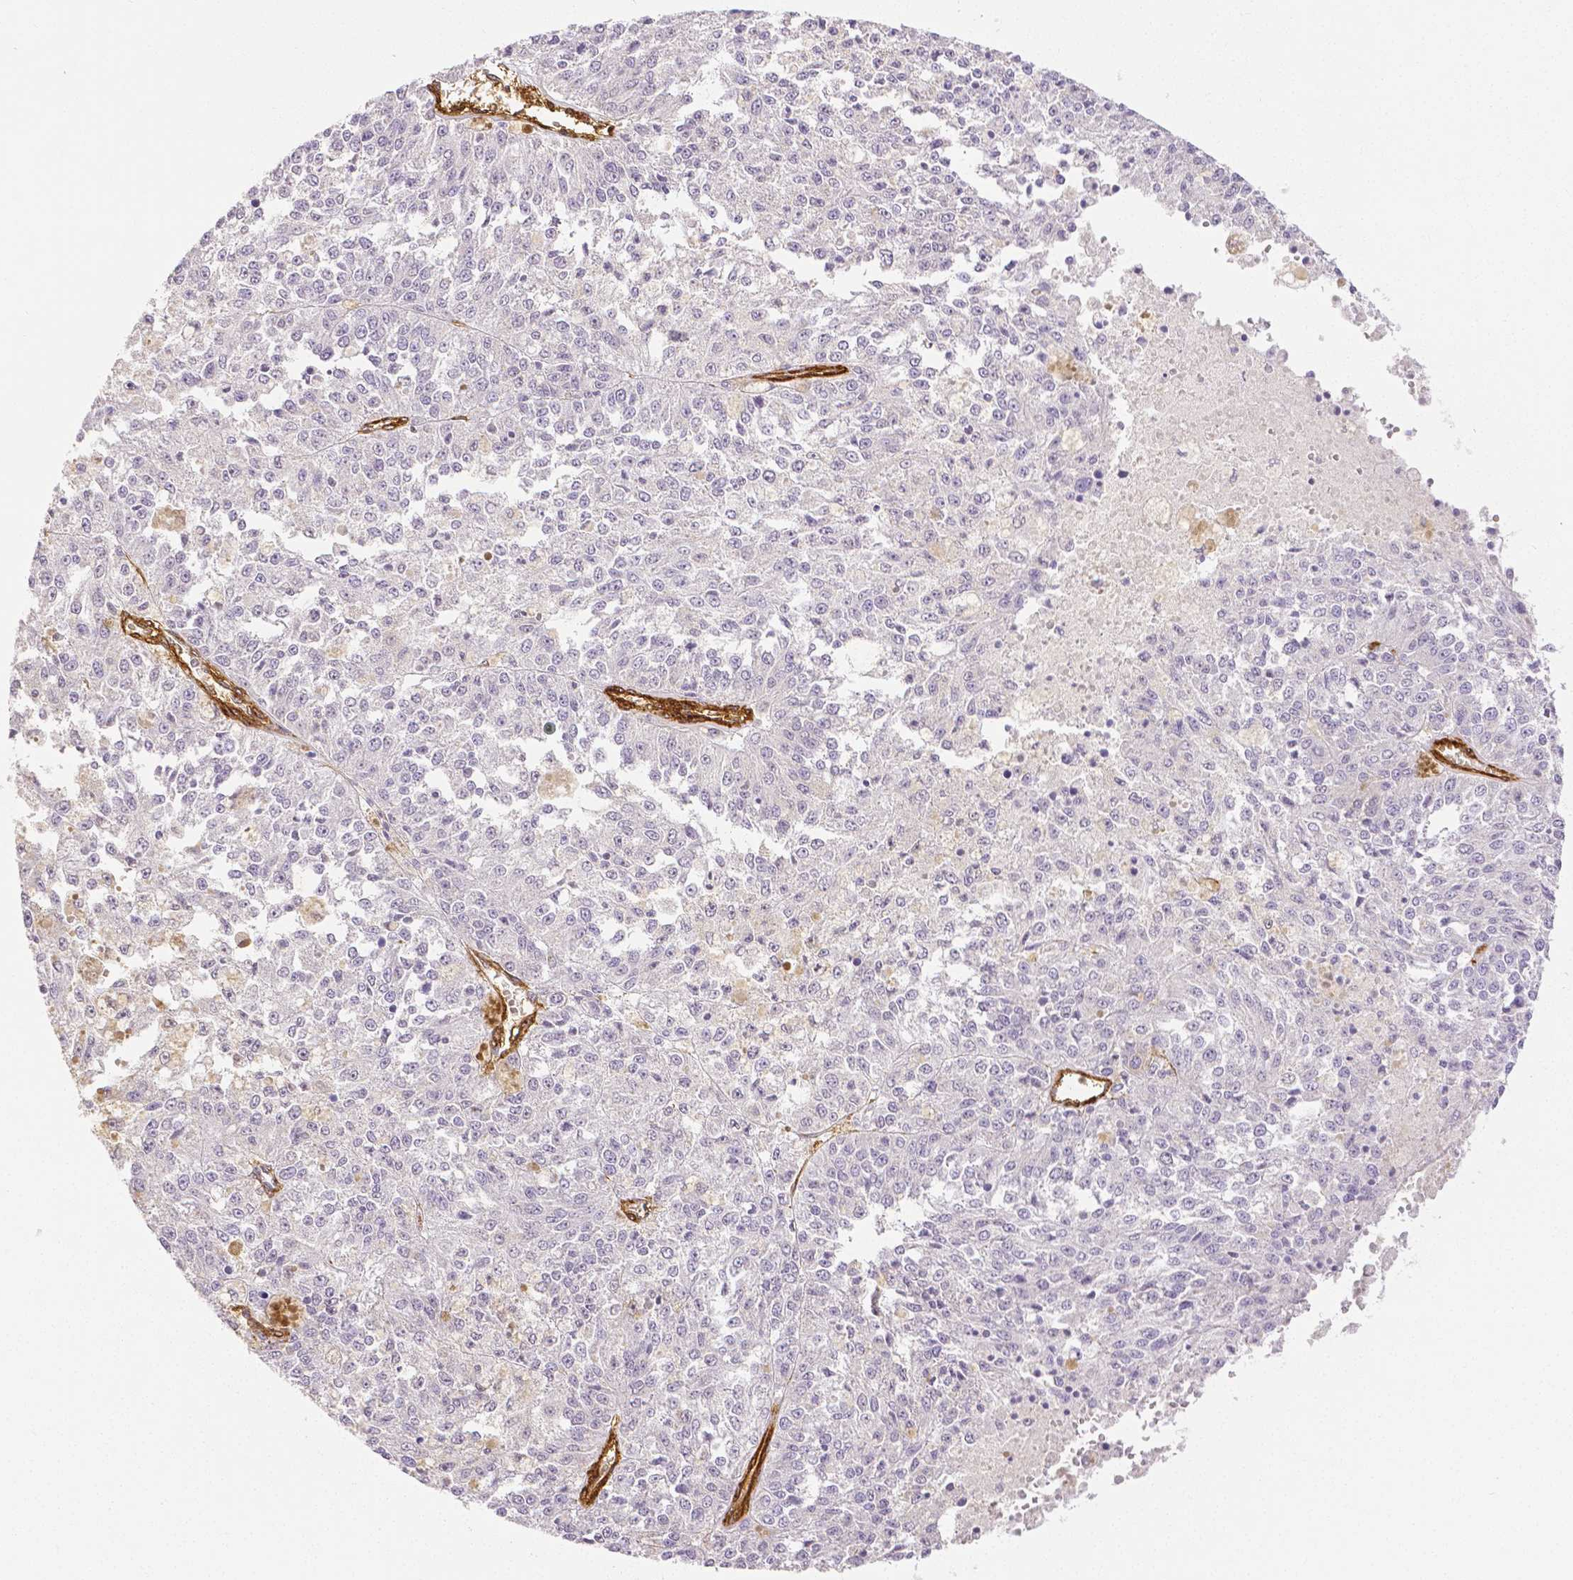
{"staining": {"intensity": "negative", "quantity": "none", "location": "none"}, "tissue": "melanoma", "cell_type": "Tumor cells", "image_type": "cancer", "snomed": [{"axis": "morphology", "description": "Malignant melanoma, Metastatic site"}, {"axis": "topography", "description": "Lymph node"}], "caption": "IHC histopathology image of neoplastic tissue: human malignant melanoma (metastatic site) stained with DAB reveals no significant protein positivity in tumor cells.", "gene": "THY1", "patient": {"sex": "female", "age": 64}}